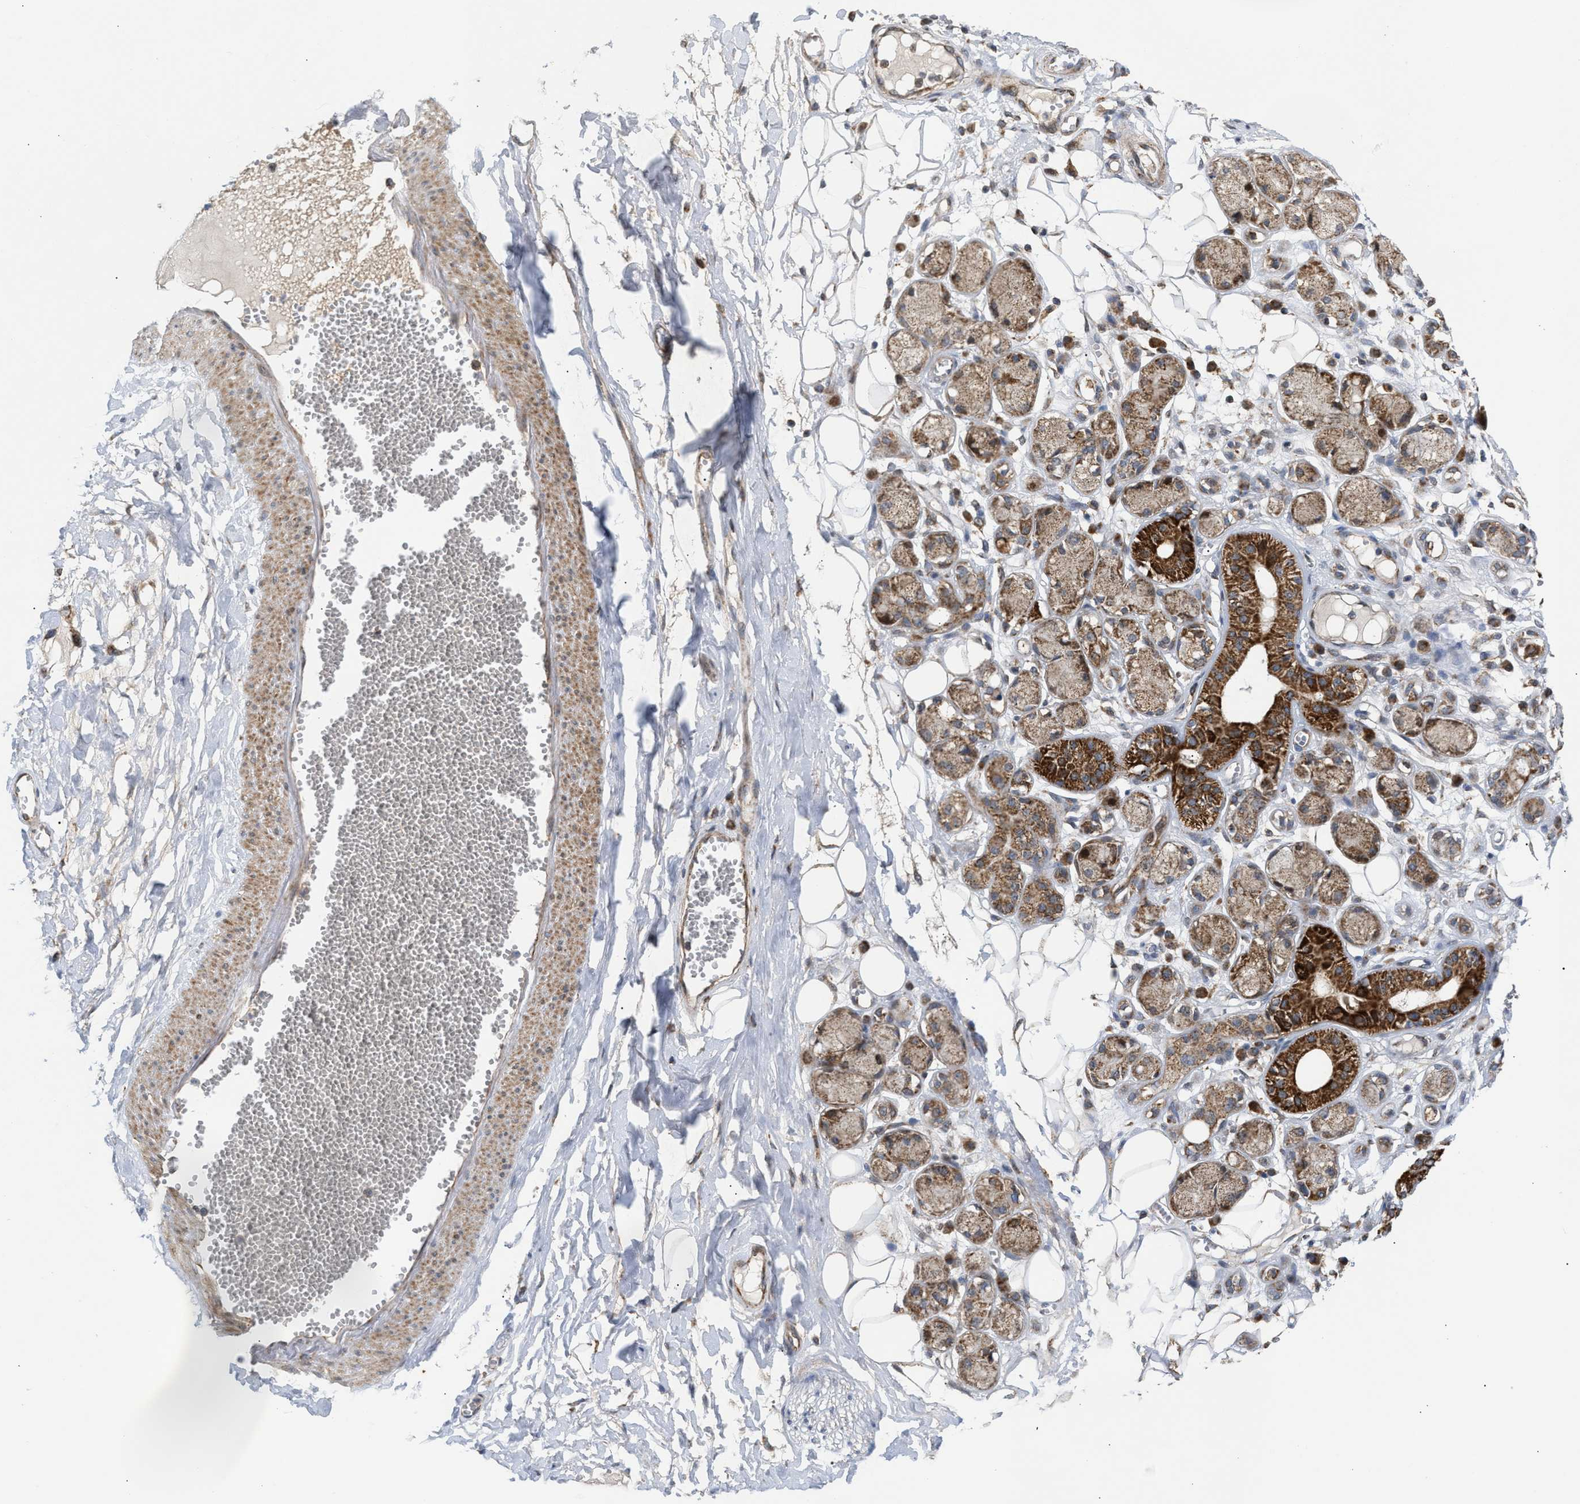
{"staining": {"intensity": "moderate", "quantity": ">75%", "location": "cytoplasmic/membranous"}, "tissue": "adipose tissue", "cell_type": "Adipocytes", "image_type": "normal", "snomed": [{"axis": "morphology", "description": "Normal tissue, NOS"}, {"axis": "morphology", "description": "Inflammation, NOS"}, {"axis": "topography", "description": "Salivary gland"}, {"axis": "topography", "description": "Peripheral nerve tissue"}], "caption": "This photomicrograph displays normal adipose tissue stained with immunohistochemistry to label a protein in brown. The cytoplasmic/membranous of adipocytes show moderate positivity for the protein. Nuclei are counter-stained blue.", "gene": "TACO1", "patient": {"sex": "female", "age": 75}}